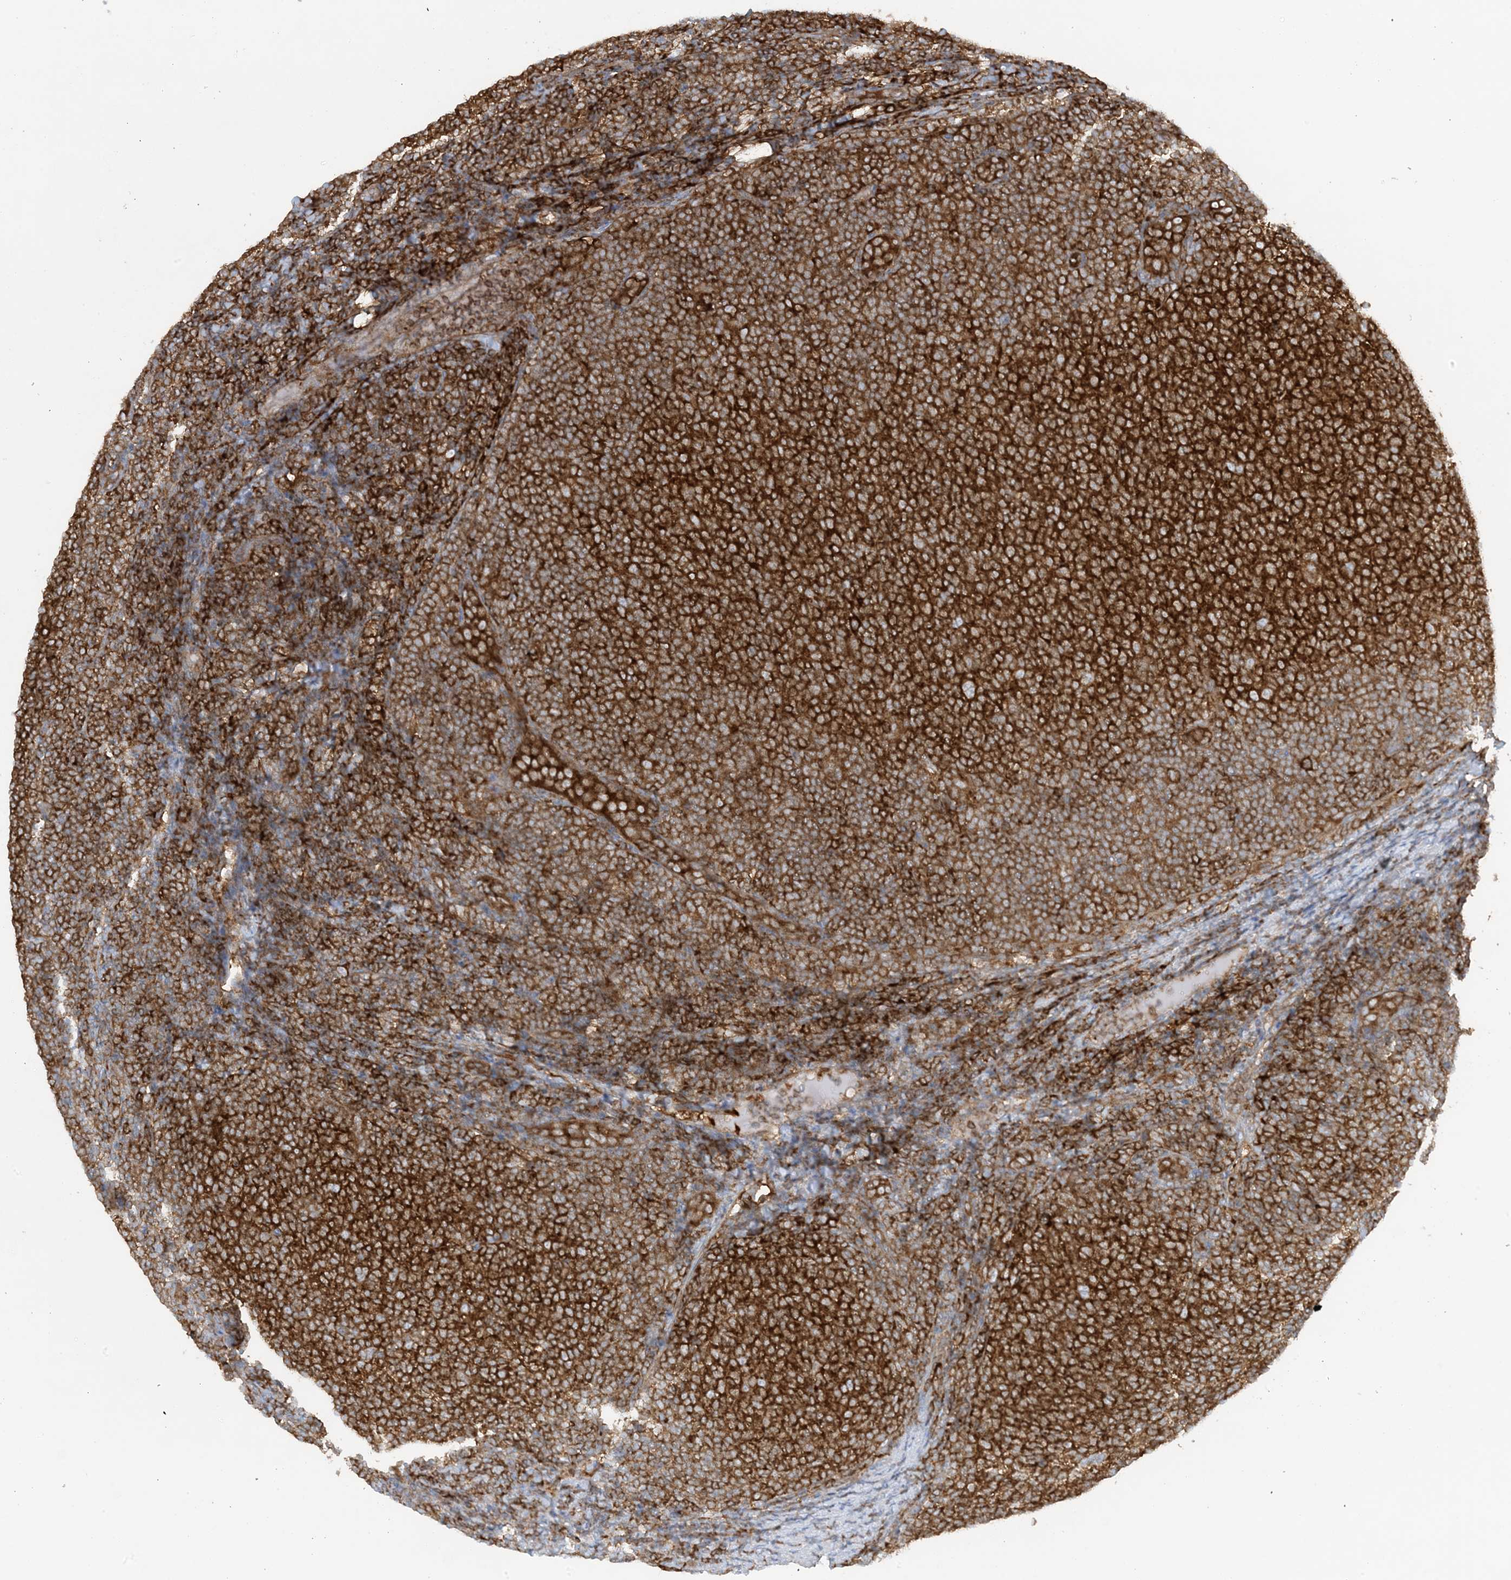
{"staining": {"intensity": "strong", "quantity": "25%-75%", "location": "cytoplasmic/membranous"}, "tissue": "lymphoma", "cell_type": "Tumor cells", "image_type": "cancer", "snomed": [{"axis": "morphology", "description": "Malignant lymphoma, non-Hodgkin's type, Low grade"}, {"axis": "topography", "description": "Lymph node"}], "caption": "Lymphoma tissue reveals strong cytoplasmic/membranous positivity in about 25%-75% of tumor cells", "gene": "OLA1", "patient": {"sex": "male", "age": 66}}